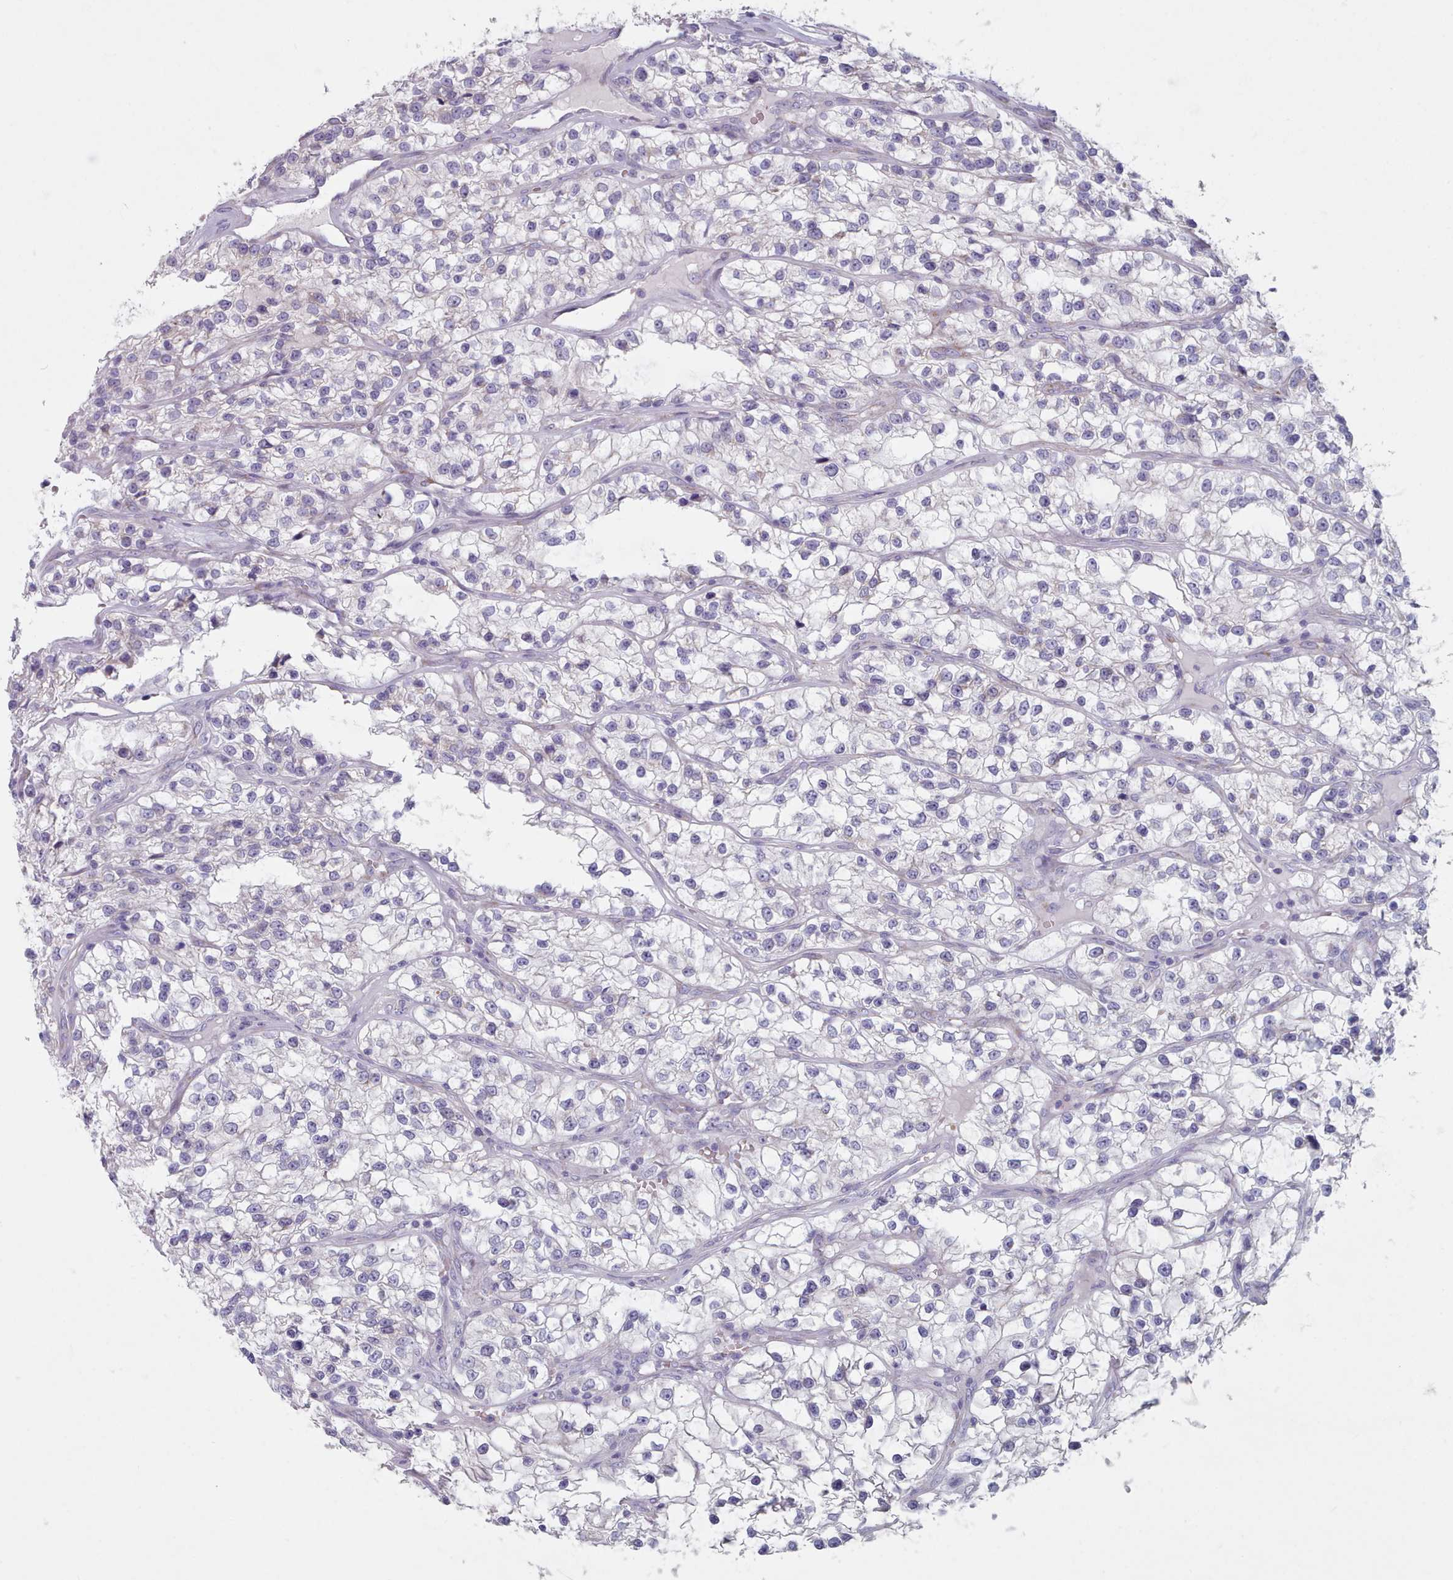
{"staining": {"intensity": "negative", "quantity": "none", "location": "none"}, "tissue": "renal cancer", "cell_type": "Tumor cells", "image_type": "cancer", "snomed": [{"axis": "morphology", "description": "Adenocarcinoma, NOS"}, {"axis": "topography", "description": "Kidney"}], "caption": "Renal adenocarcinoma was stained to show a protein in brown. There is no significant expression in tumor cells.", "gene": "HAO1", "patient": {"sex": "female", "age": 57}}